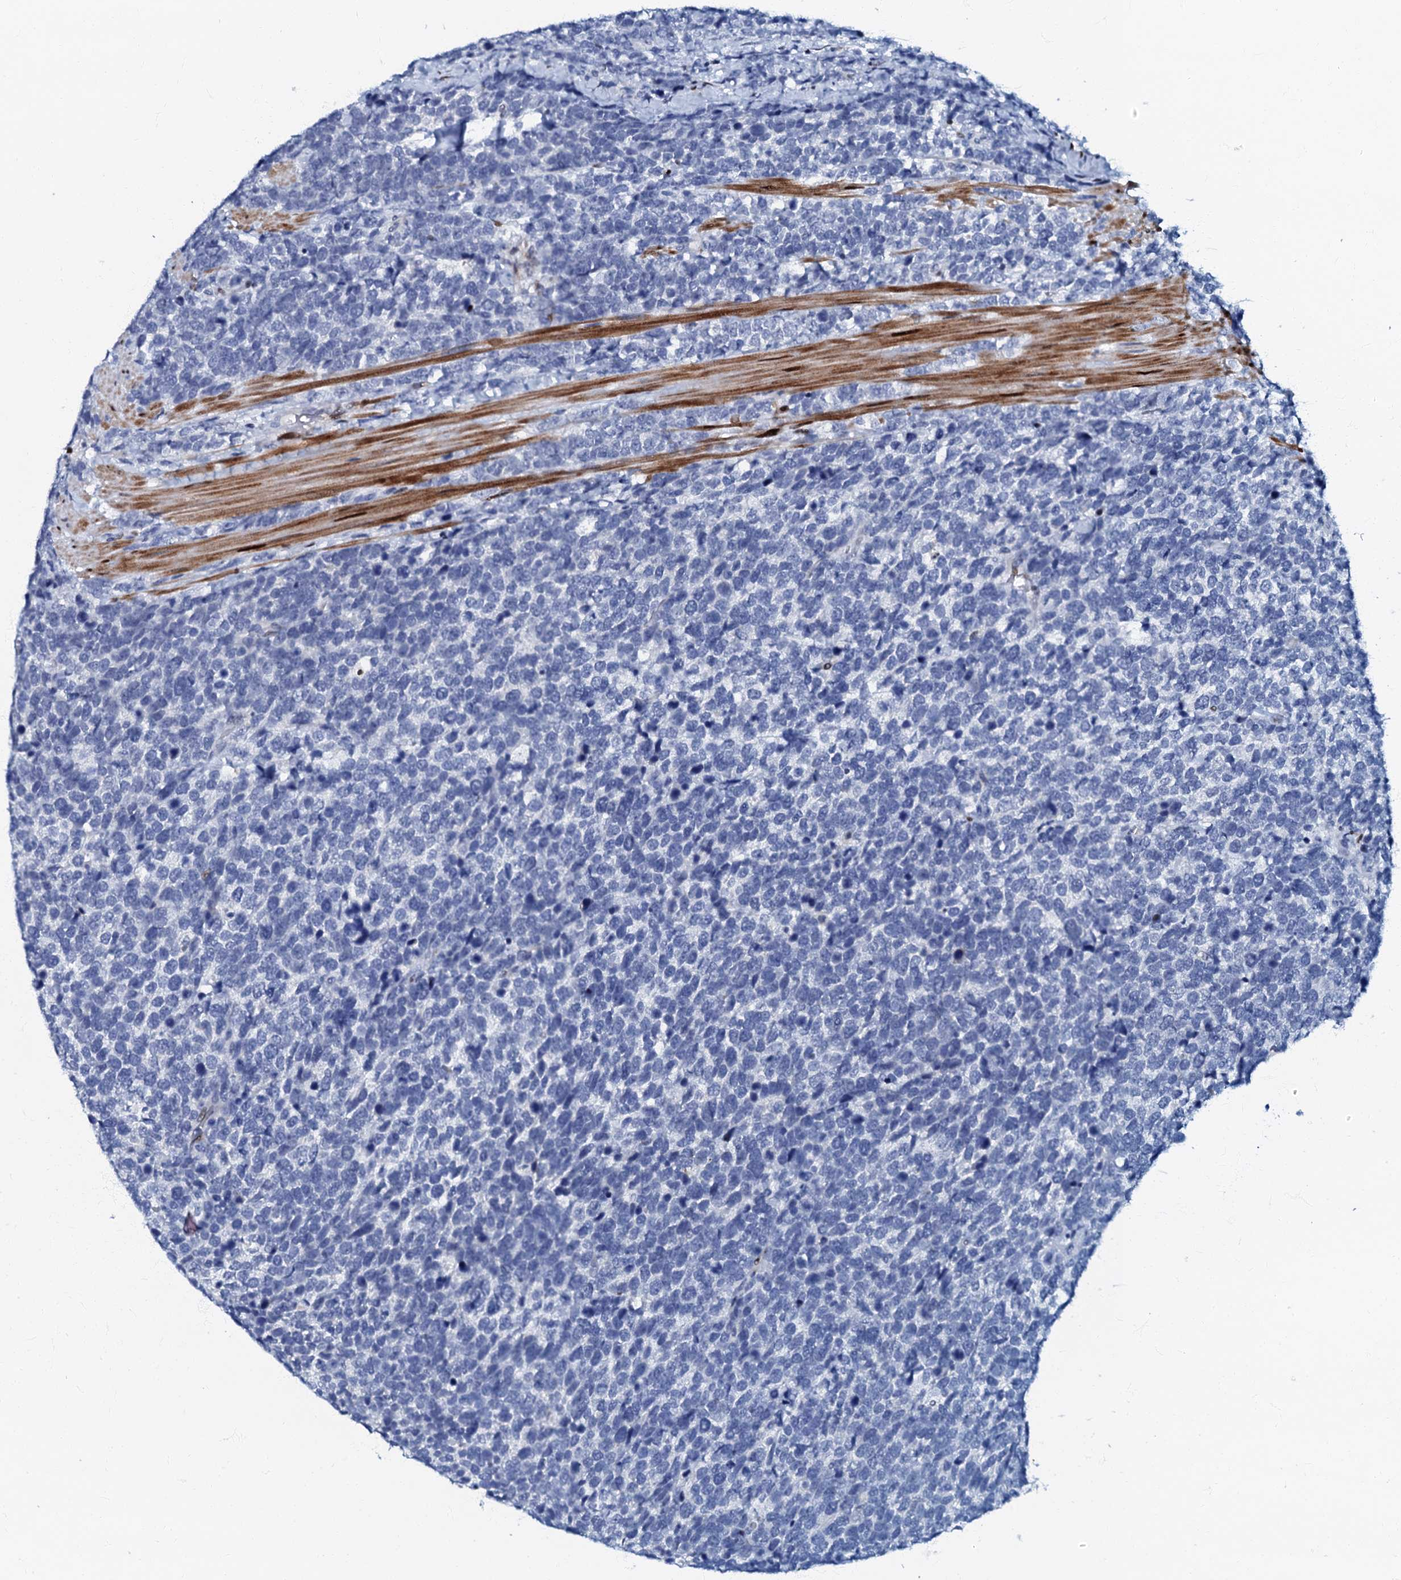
{"staining": {"intensity": "negative", "quantity": "none", "location": "none"}, "tissue": "urothelial cancer", "cell_type": "Tumor cells", "image_type": "cancer", "snomed": [{"axis": "morphology", "description": "Urothelial carcinoma, High grade"}, {"axis": "topography", "description": "Urinary bladder"}], "caption": "Immunohistochemistry (IHC) of high-grade urothelial carcinoma displays no expression in tumor cells. Nuclei are stained in blue.", "gene": "MFSD5", "patient": {"sex": "female", "age": 82}}